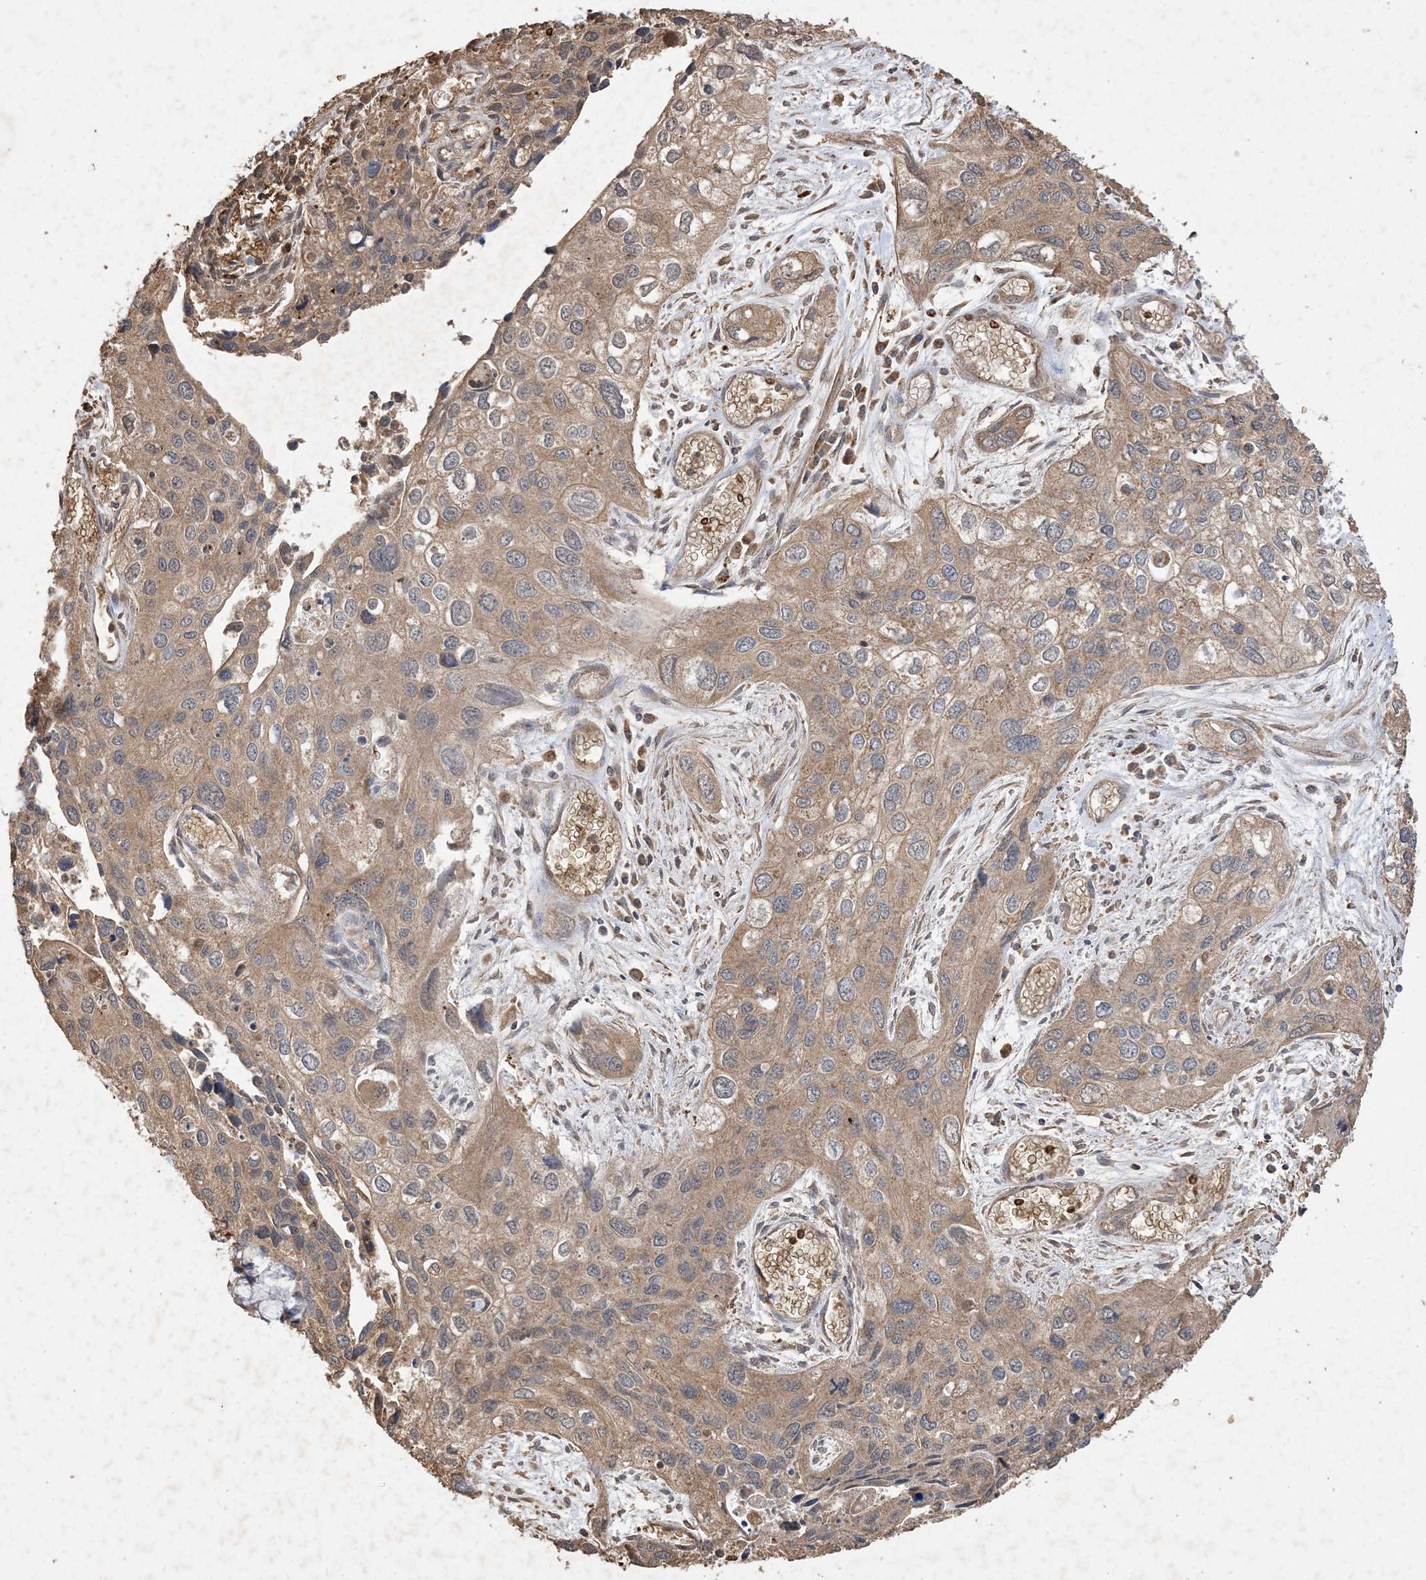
{"staining": {"intensity": "moderate", "quantity": ">75%", "location": "cytoplasmic/membranous"}, "tissue": "cervical cancer", "cell_type": "Tumor cells", "image_type": "cancer", "snomed": [{"axis": "morphology", "description": "Squamous cell carcinoma, NOS"}, {"axis": "topography", "description": "Cervix"}], "caption": "A photomicrograph showing moderate cytoplasmic/membranous expression in about >75% of tumor cells in squamous cell carcinoma (cervical), as visualized by brown immunohistochemical staining.", "gene": "HPS4", "patient": {"sex": "female", "age": 55}}